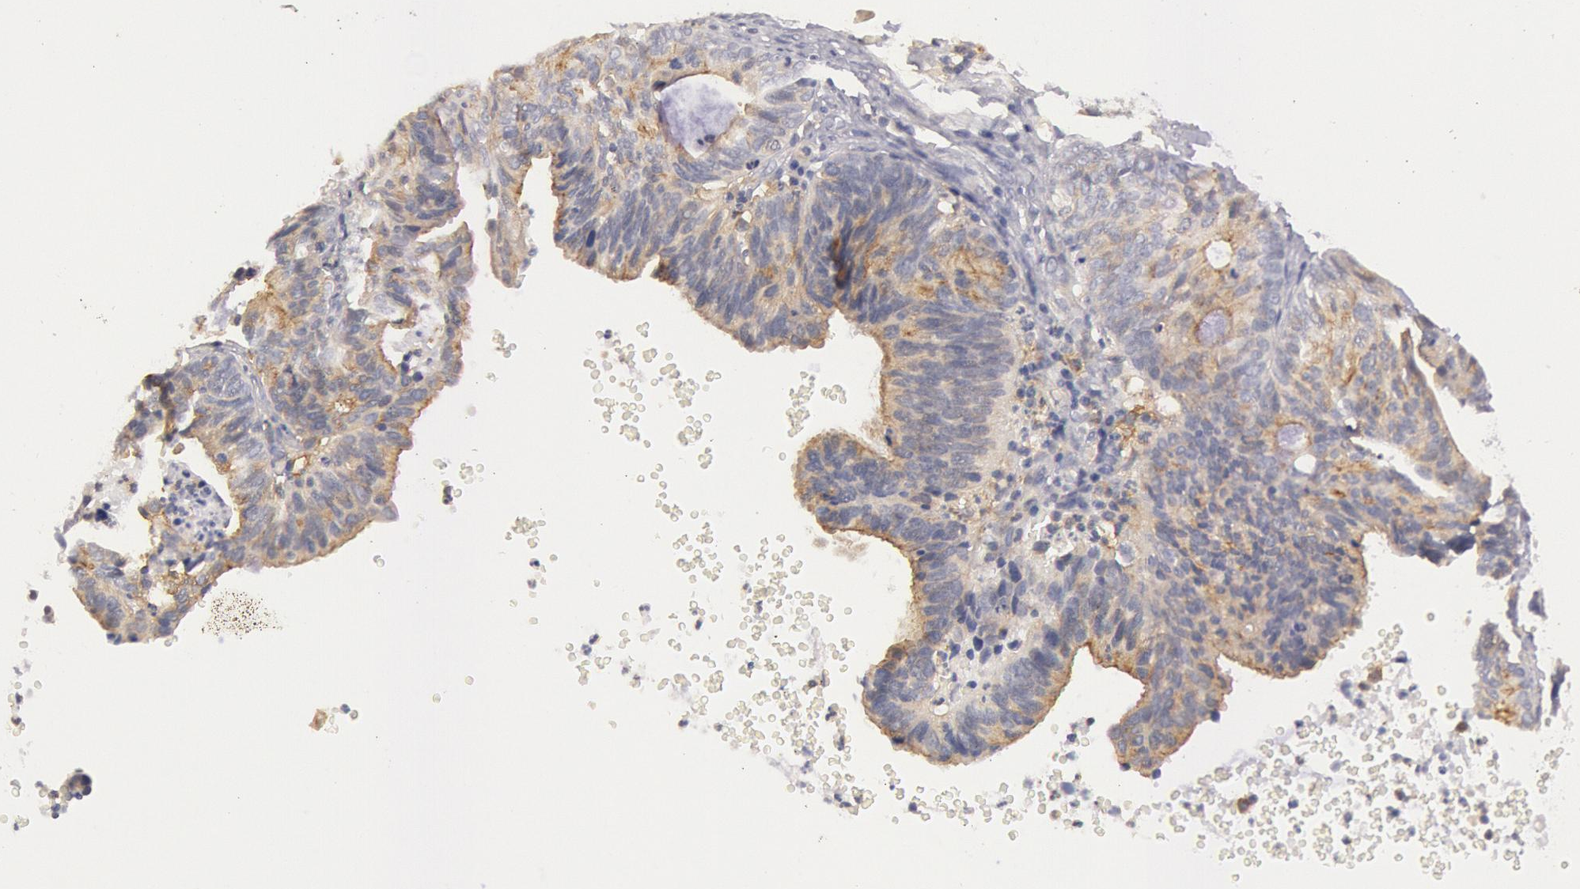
{"staining": {"intensity": "weak", "quantity": "25%-75%", "location": "cytoplasmic/membranous"}, "tissue": "ovarian cancer", "cell_type": "Tumor cells", "image_type": "cancer", "snomed": [{"axis": "morphology", "description": "Carcinoma, endometroid"}, {"axis": "topography", "description": "Ovary"}], "caption": "Approximately 25%-75% of tumor cells in endometroid carcinoma (ovarian) show weak cytoplasmic/membranous protein positivity as visualized by brown immunohistochemical staining.", "gene": "MYO5A", "patient": {"sex": "female", "age": 52}}